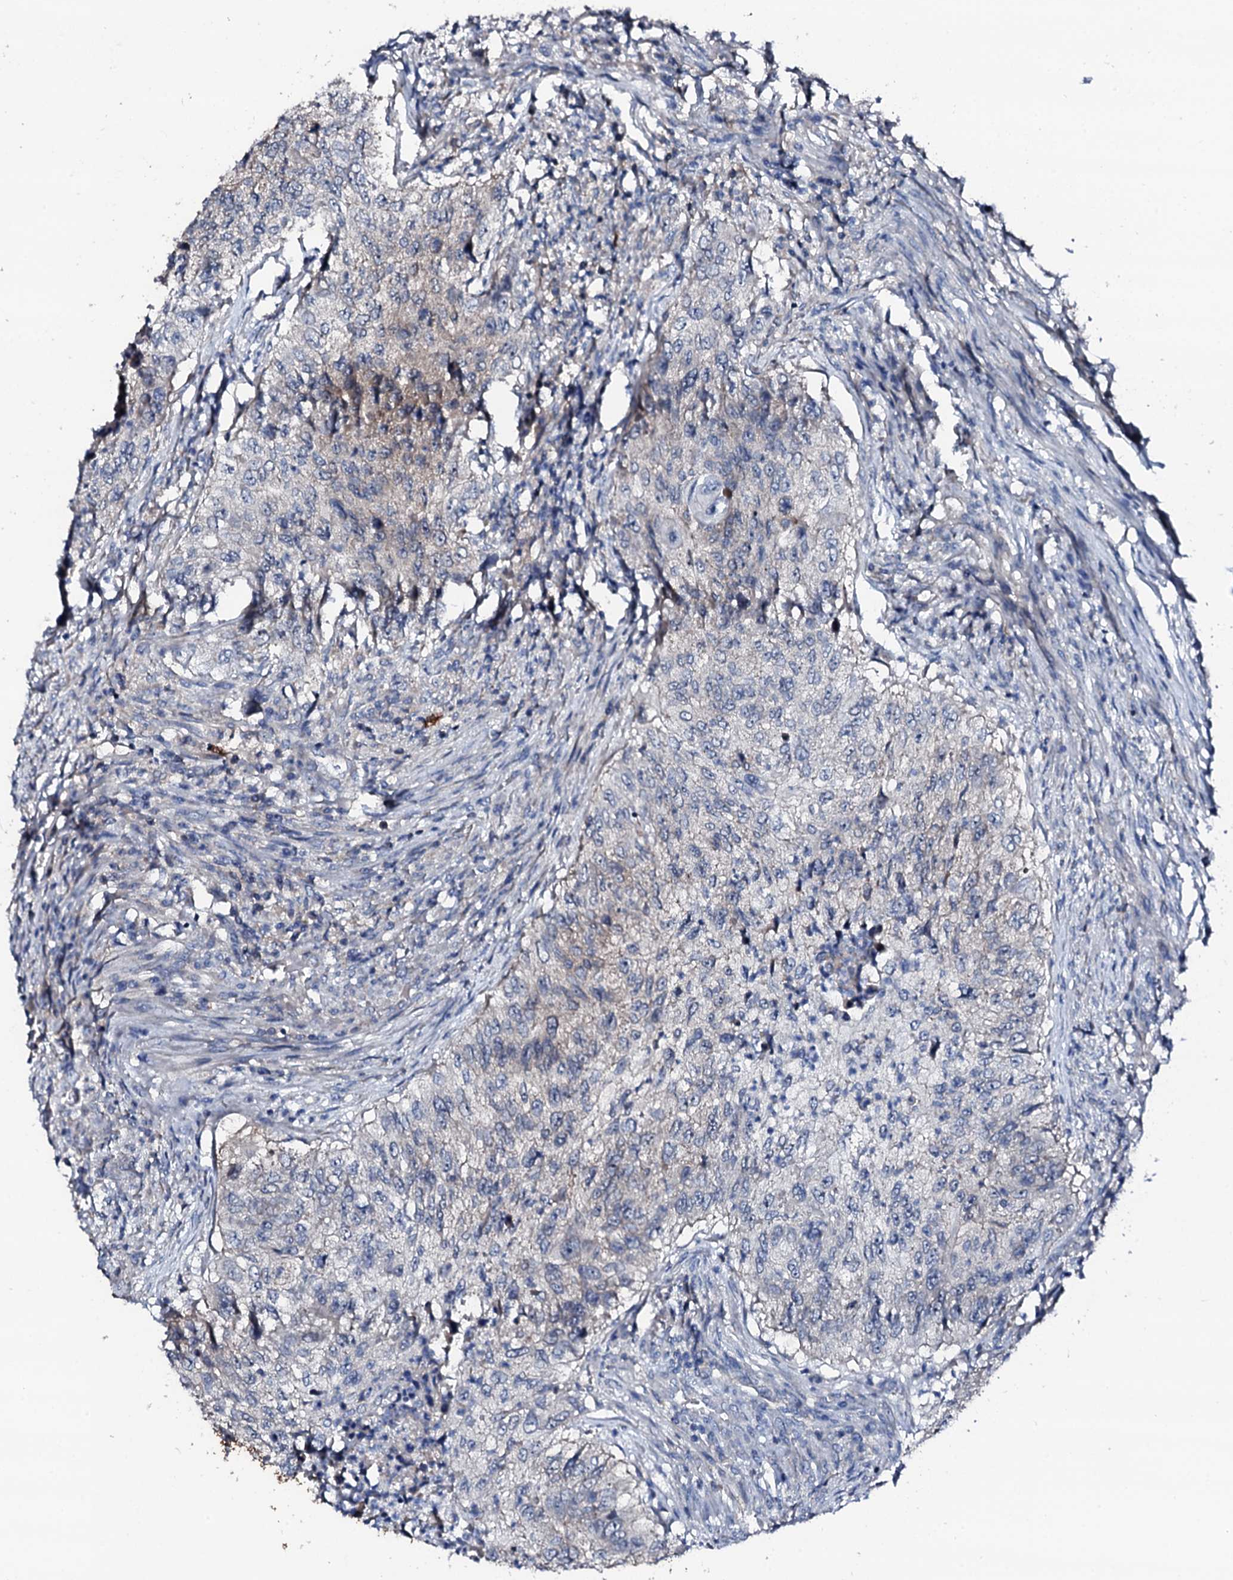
{"staining": {"intensity": "weak", "quantity": "<25%", "location": "cytoplasmic/membranous"}, "tissue": "urothelial cancer", "cell_type": "Tumor cells", "image_type": "cancer", "snomed": [{"axis": "morphology", "description": "Urothelial carcinoma, High grade"}, {"axis": "topography", "description": "Urinary bladder"}], "caption": "Tumor cells show no significant protein positivity in urothelial cancer. Nuclei are stained in blue.", "gene": "TRAFD1", "patient": {"sex": "female", "age": 60}}